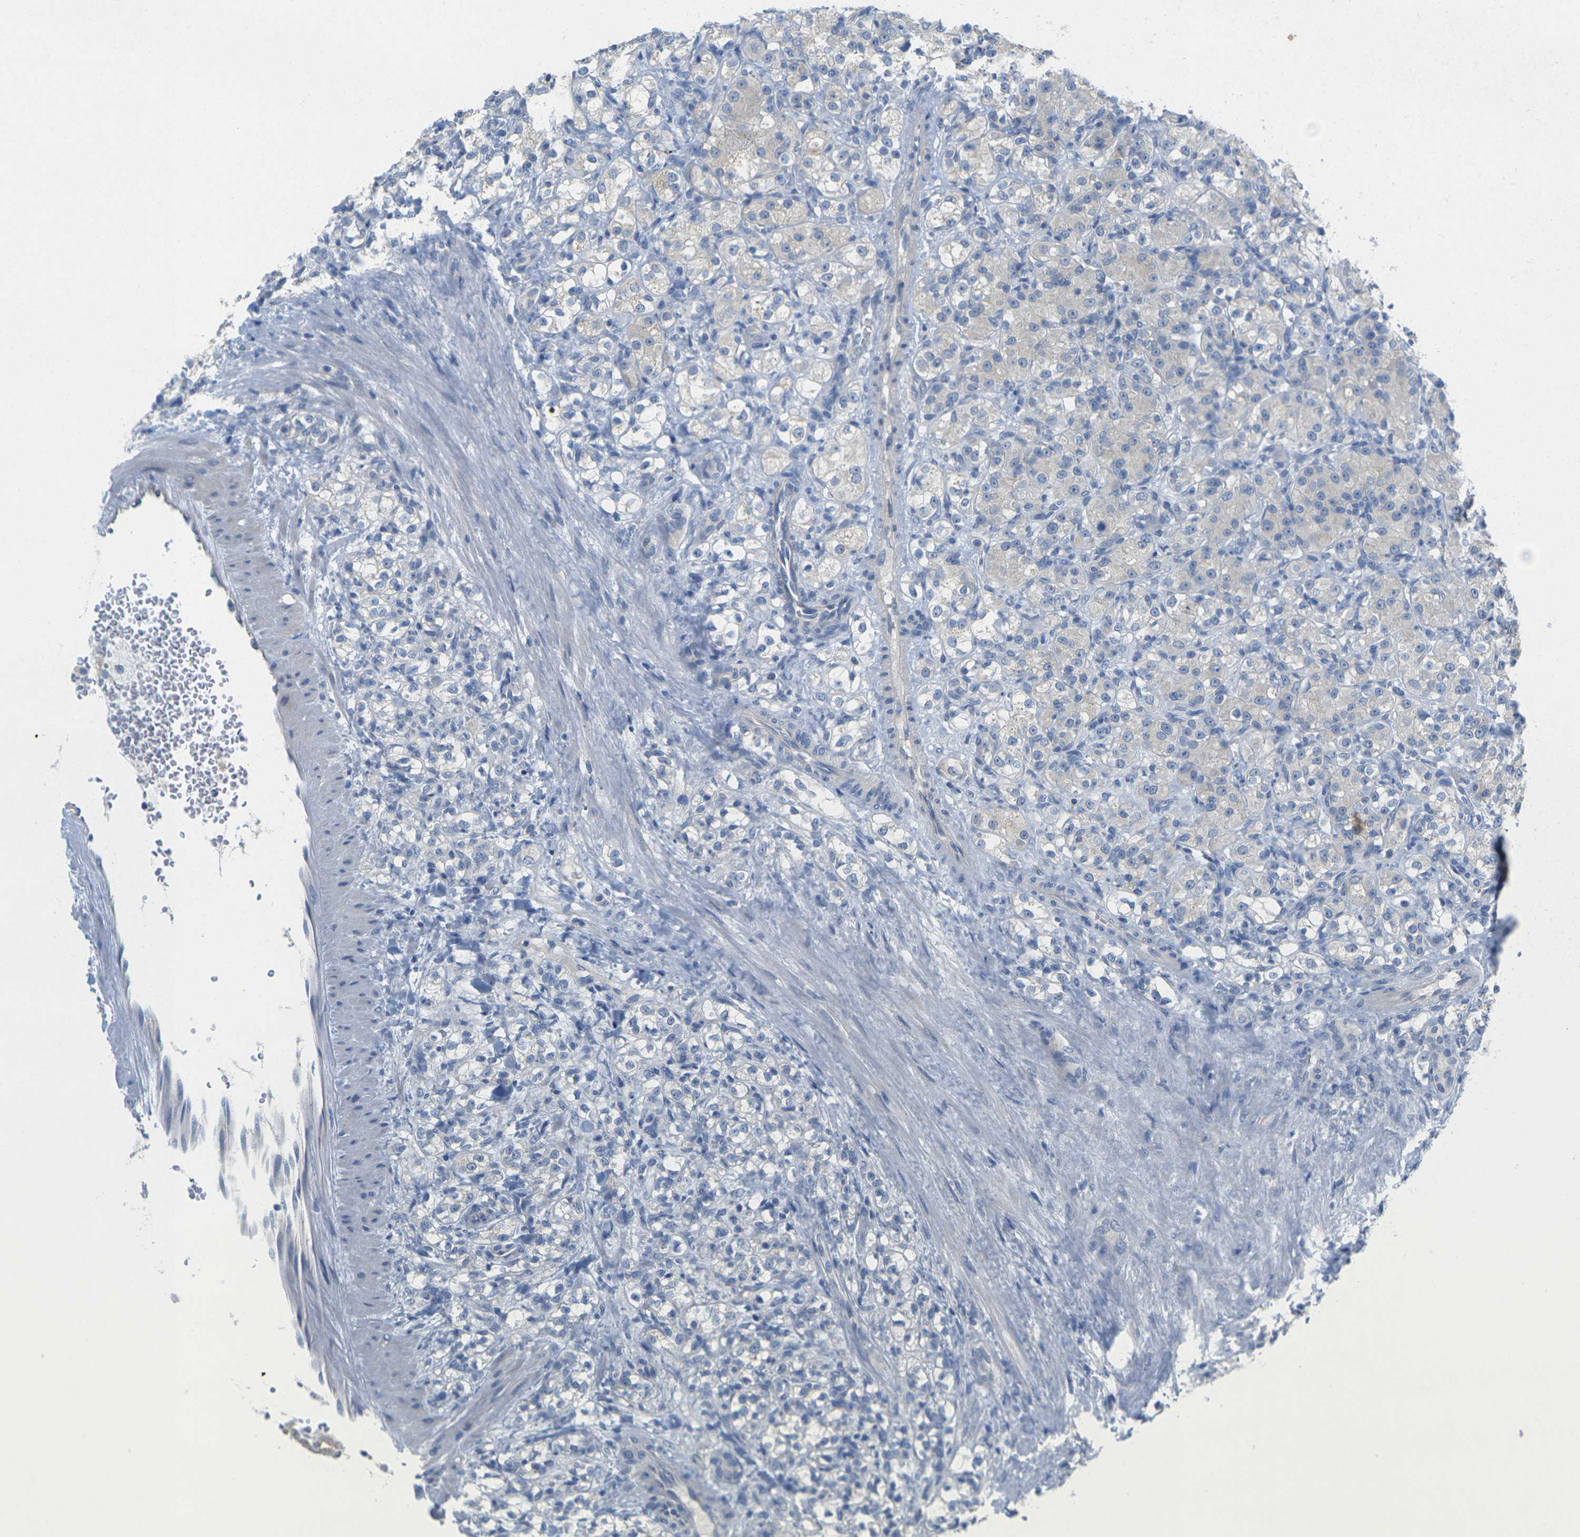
{"staining": {"intensity": "weak", "quantity": "<25%", "location": "cytoplasmic/membranous"}, "tissue": "renal cancer", "cell_type": "Tumor cells", "image_type": "cancer", "snomed": [{"axis": "morphology", "description": "Adenocarcinoma, NOS"}, {"axis": "topography", "description": "Kidney"}], "caption": "Photomicrograph shows no protein expression in tumor cells of adenocarcinoma (renal) tissue.", "gene": "TNNI3", "patient": {"sex": "male", "age": 61}}